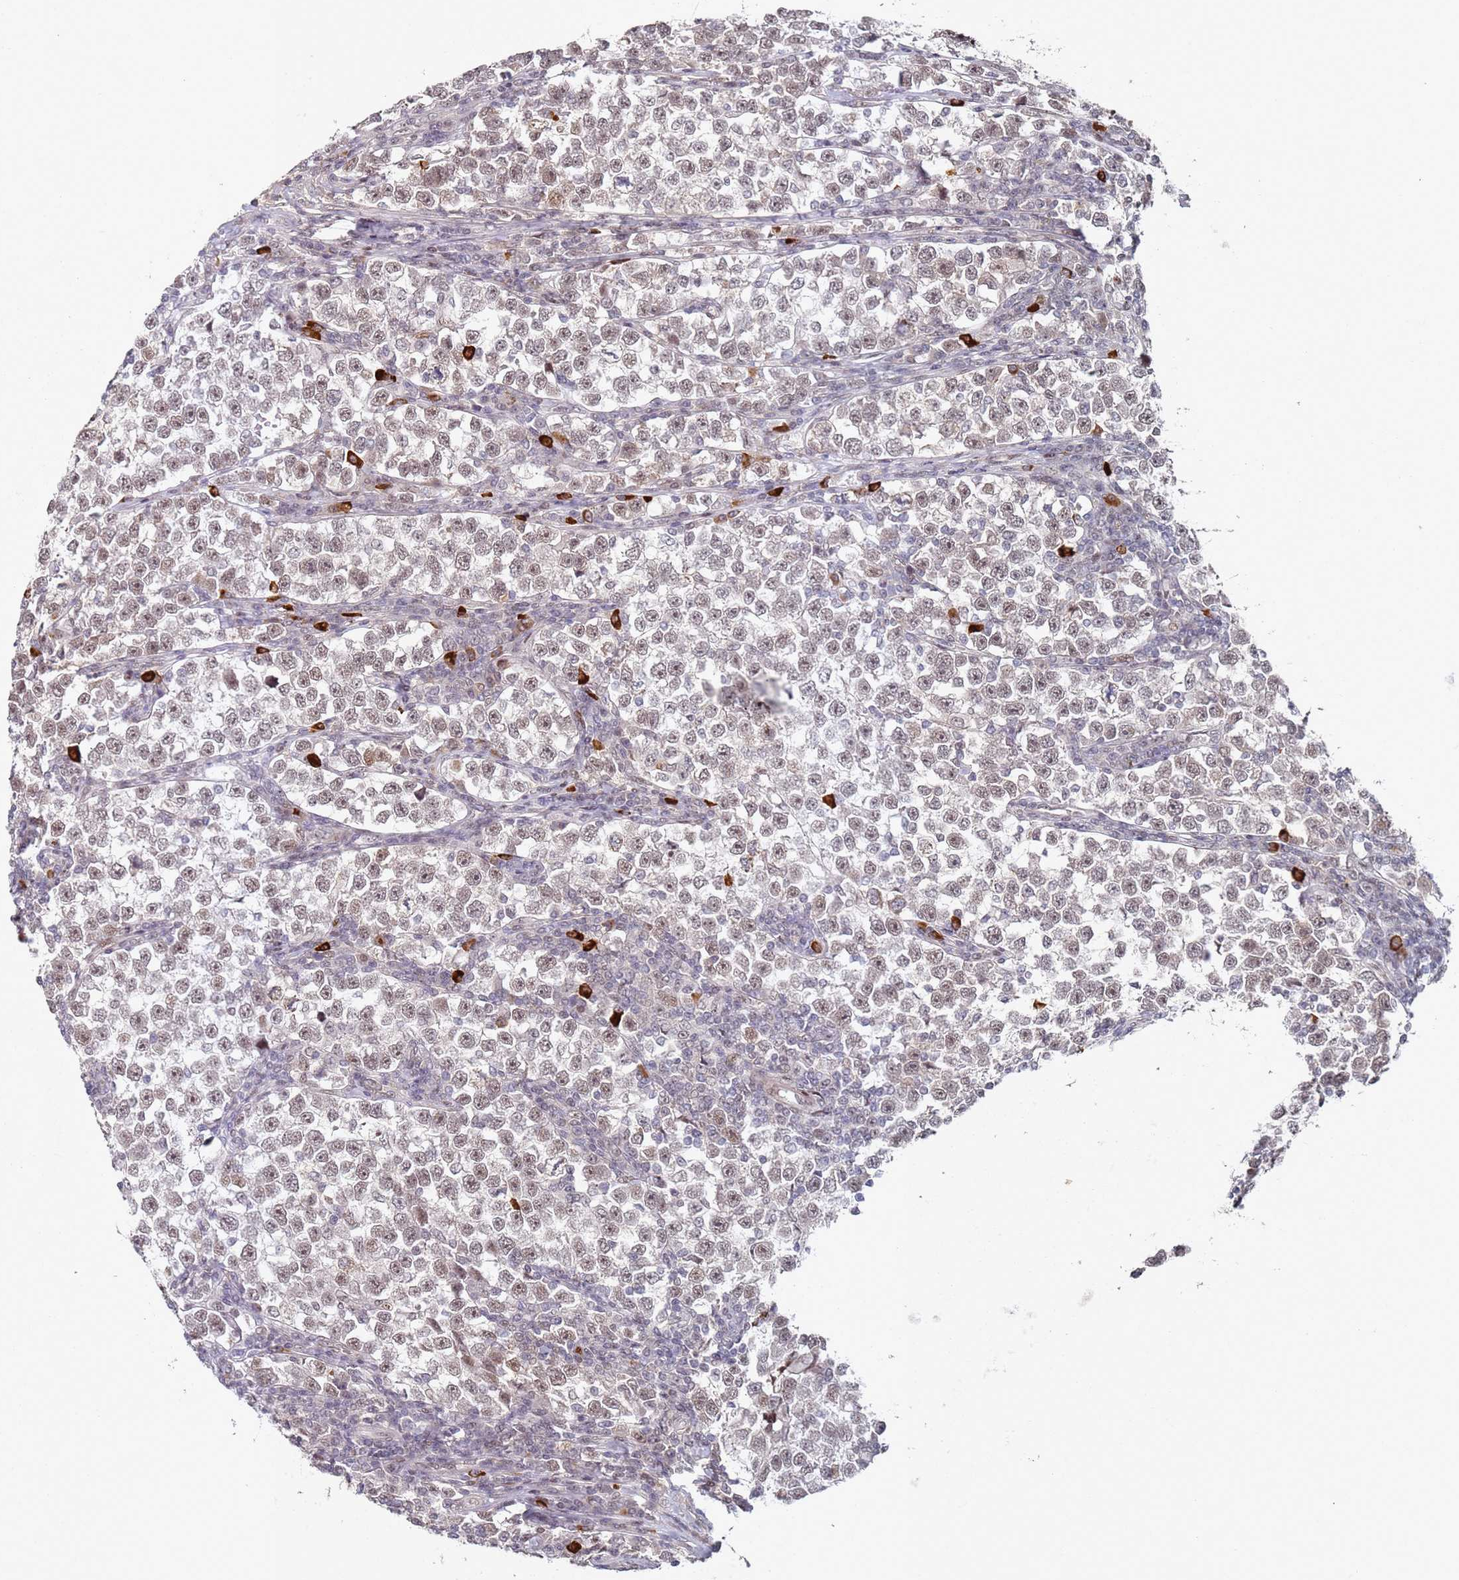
{"staining": {"intensity": "weak", "quantity": ">75%", "location": "nuclear"}, "tissue": "testis cancer", "cell_type": "Tumor cells", "image_type": "cancer", "snomed": [{"axis": "morphology", "description": "Normal tissue, NOS"}, {"axis": "morphology", "description": "Seminoma, NOS"}, {"axis": "topography", "description": "Testis"}], "caption": "Immunohistochemistry (IHC) staining of testis cancer, which demonstrates low levels of weak nuclear positivity in about >75% of tumor cells indicating weak nuclear protein positivity. The staining was performed using DAB (3,3'-diaminobenzidine) (brown) for protein detection and nuclei were counterstained in hematoxylin (blue).", "gene": "ATF6B", "patient": {"sex": "male", "age": 43}}